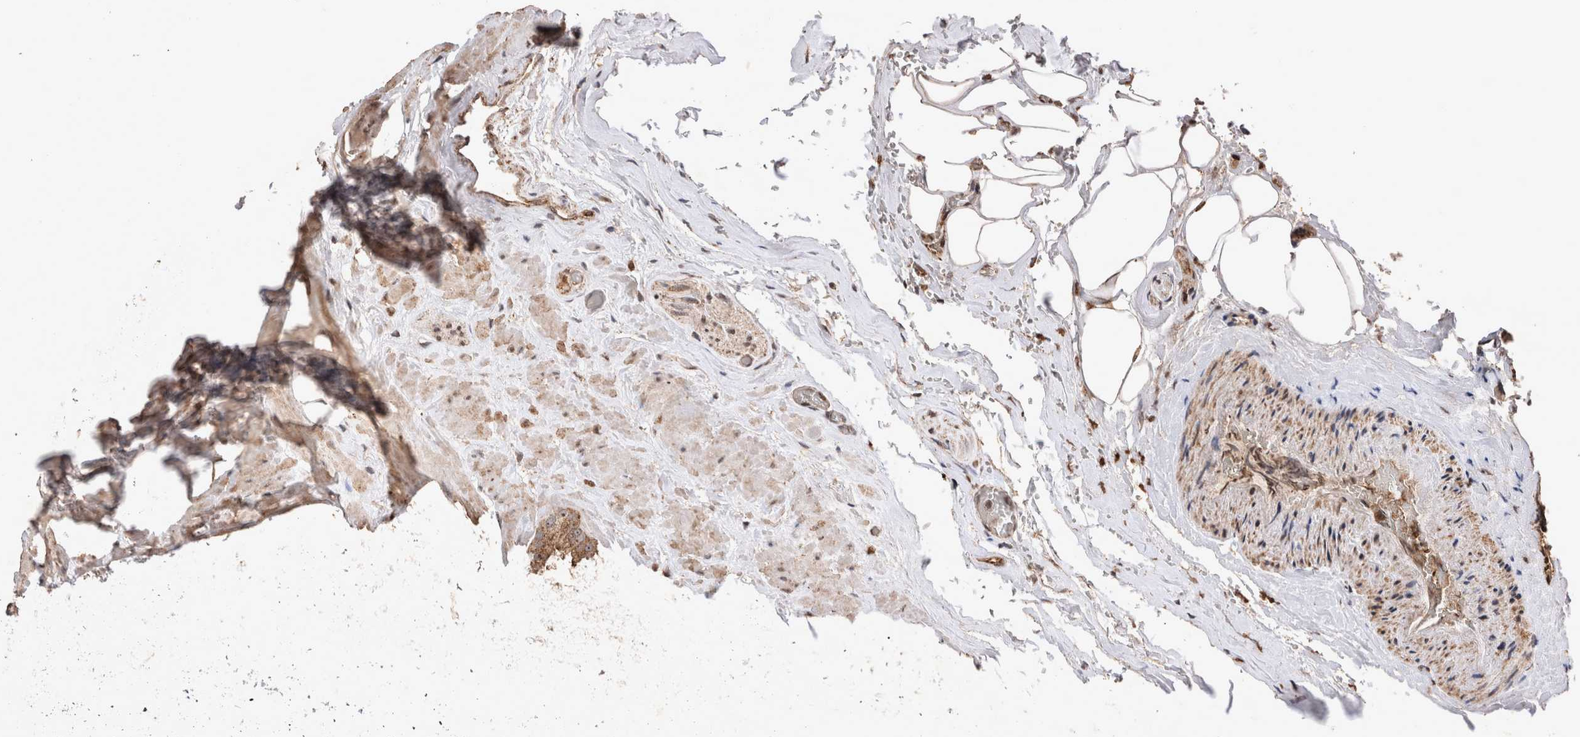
{"staining": {"intensity": "moderate", "quantity": ">75%", "location": "cytoplasmic/membranous,nuclear"}, "tissue": "prostate cancer", "cell_type": "Tumor cells", "image_type": "cancer", "snomed": [{"axis": "morphology", "description": "Adenocarcinoma, High grade"}, {"axis": "topography", "description": "Prostate"}], "caption": "The image displays a brown stain indicating the presence of a protein in the cytoplasmic/membranous and nuclear of tumor cells in prostate cancer.", "gene": "STK11", "patient": {"sex": "male", "age": 64}}